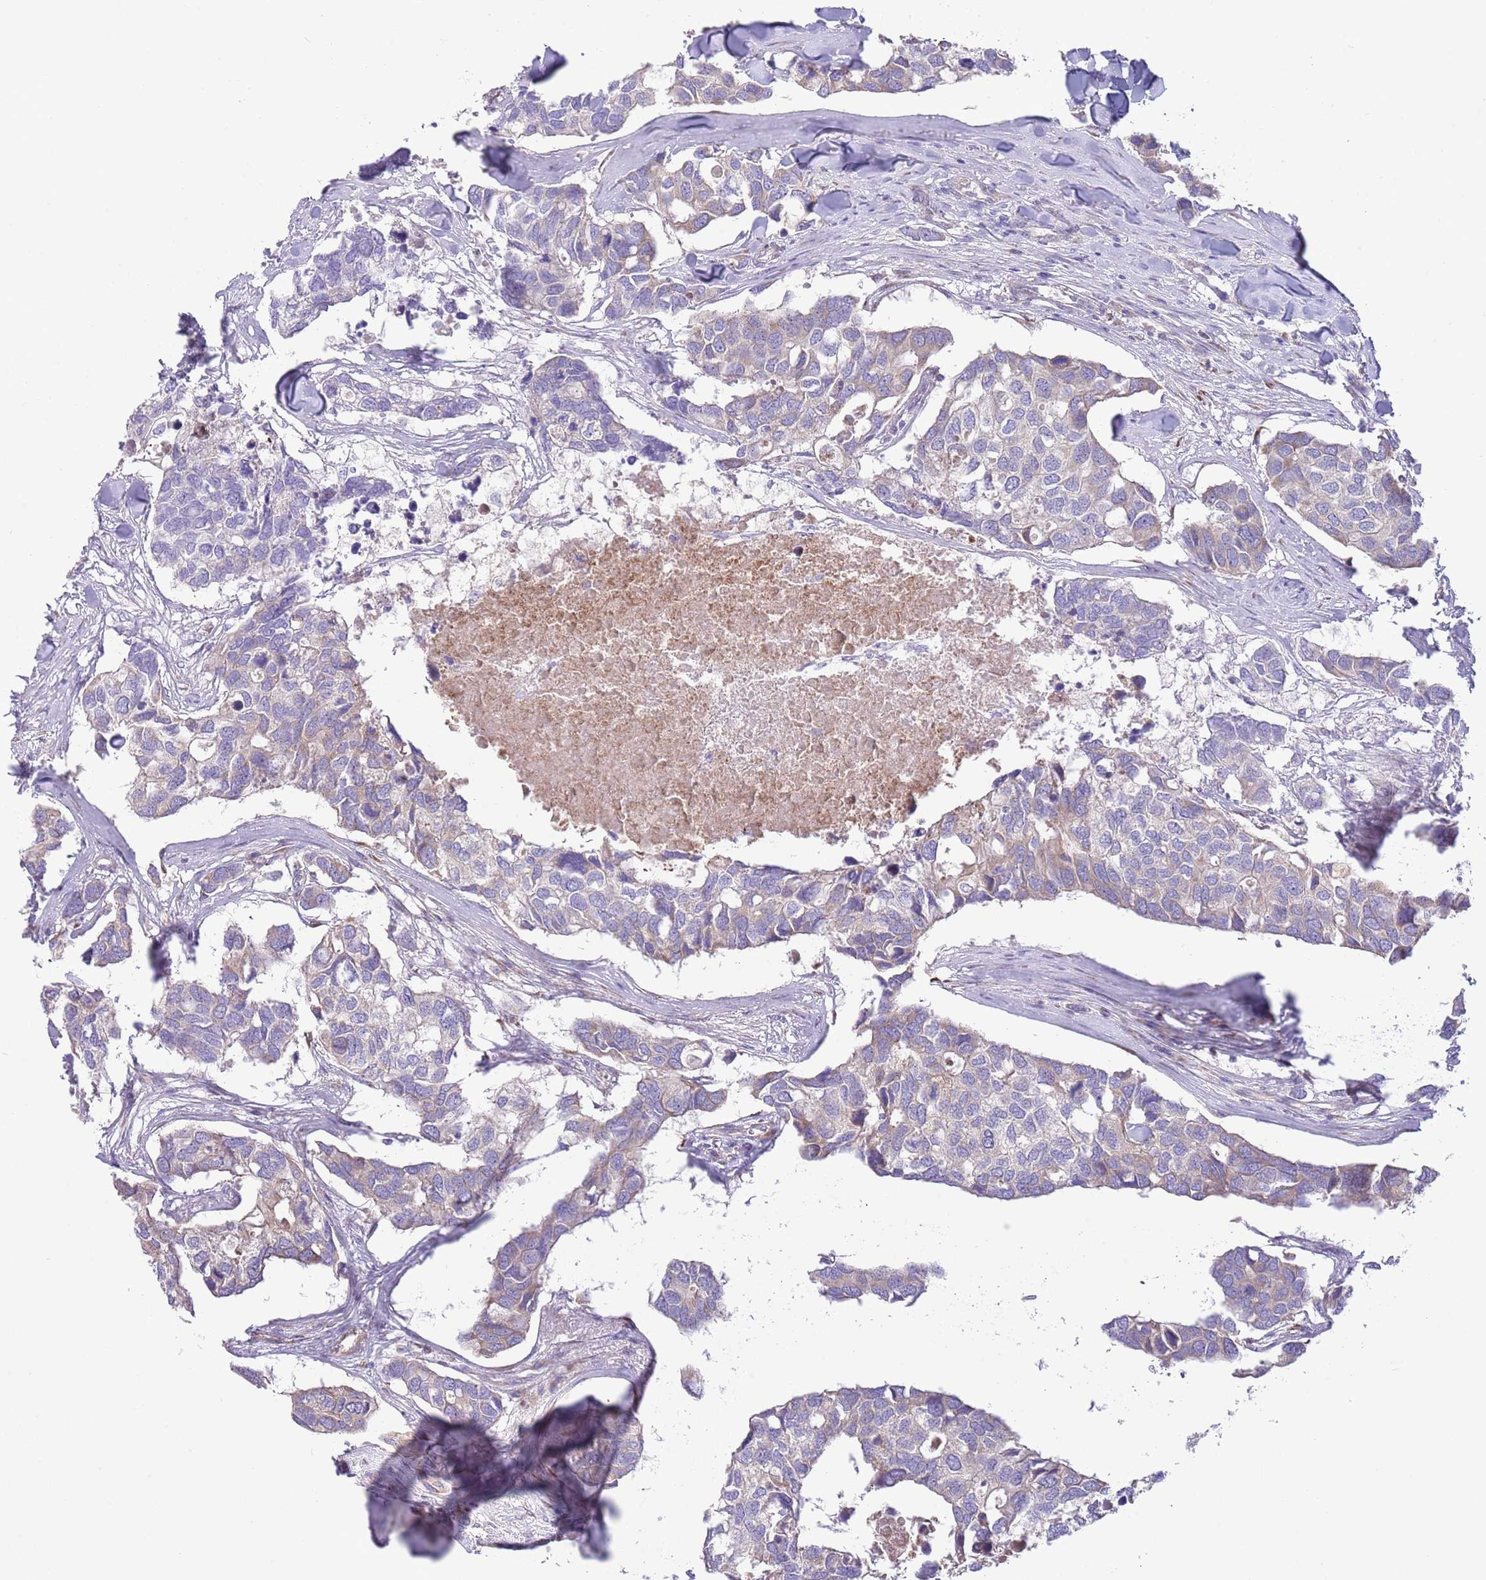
{"staining": {"intensity": "weak", "quantity": "<25%", "location": "cytoplasmic/membranous"}, "tissue": "breast cancer", "cell_type": "Tumor cells", "image_type": "cancer", "snomed": [{"axis": "morphology", "description": "Duct carcinoma"}, {"axis": "topography", "description": "Breast"}], "caption": "Tumor cells are negative for protein expression in human breast cancer.", "gene": "TOMM5", "patient": {"sex": "female", "age": 83}}